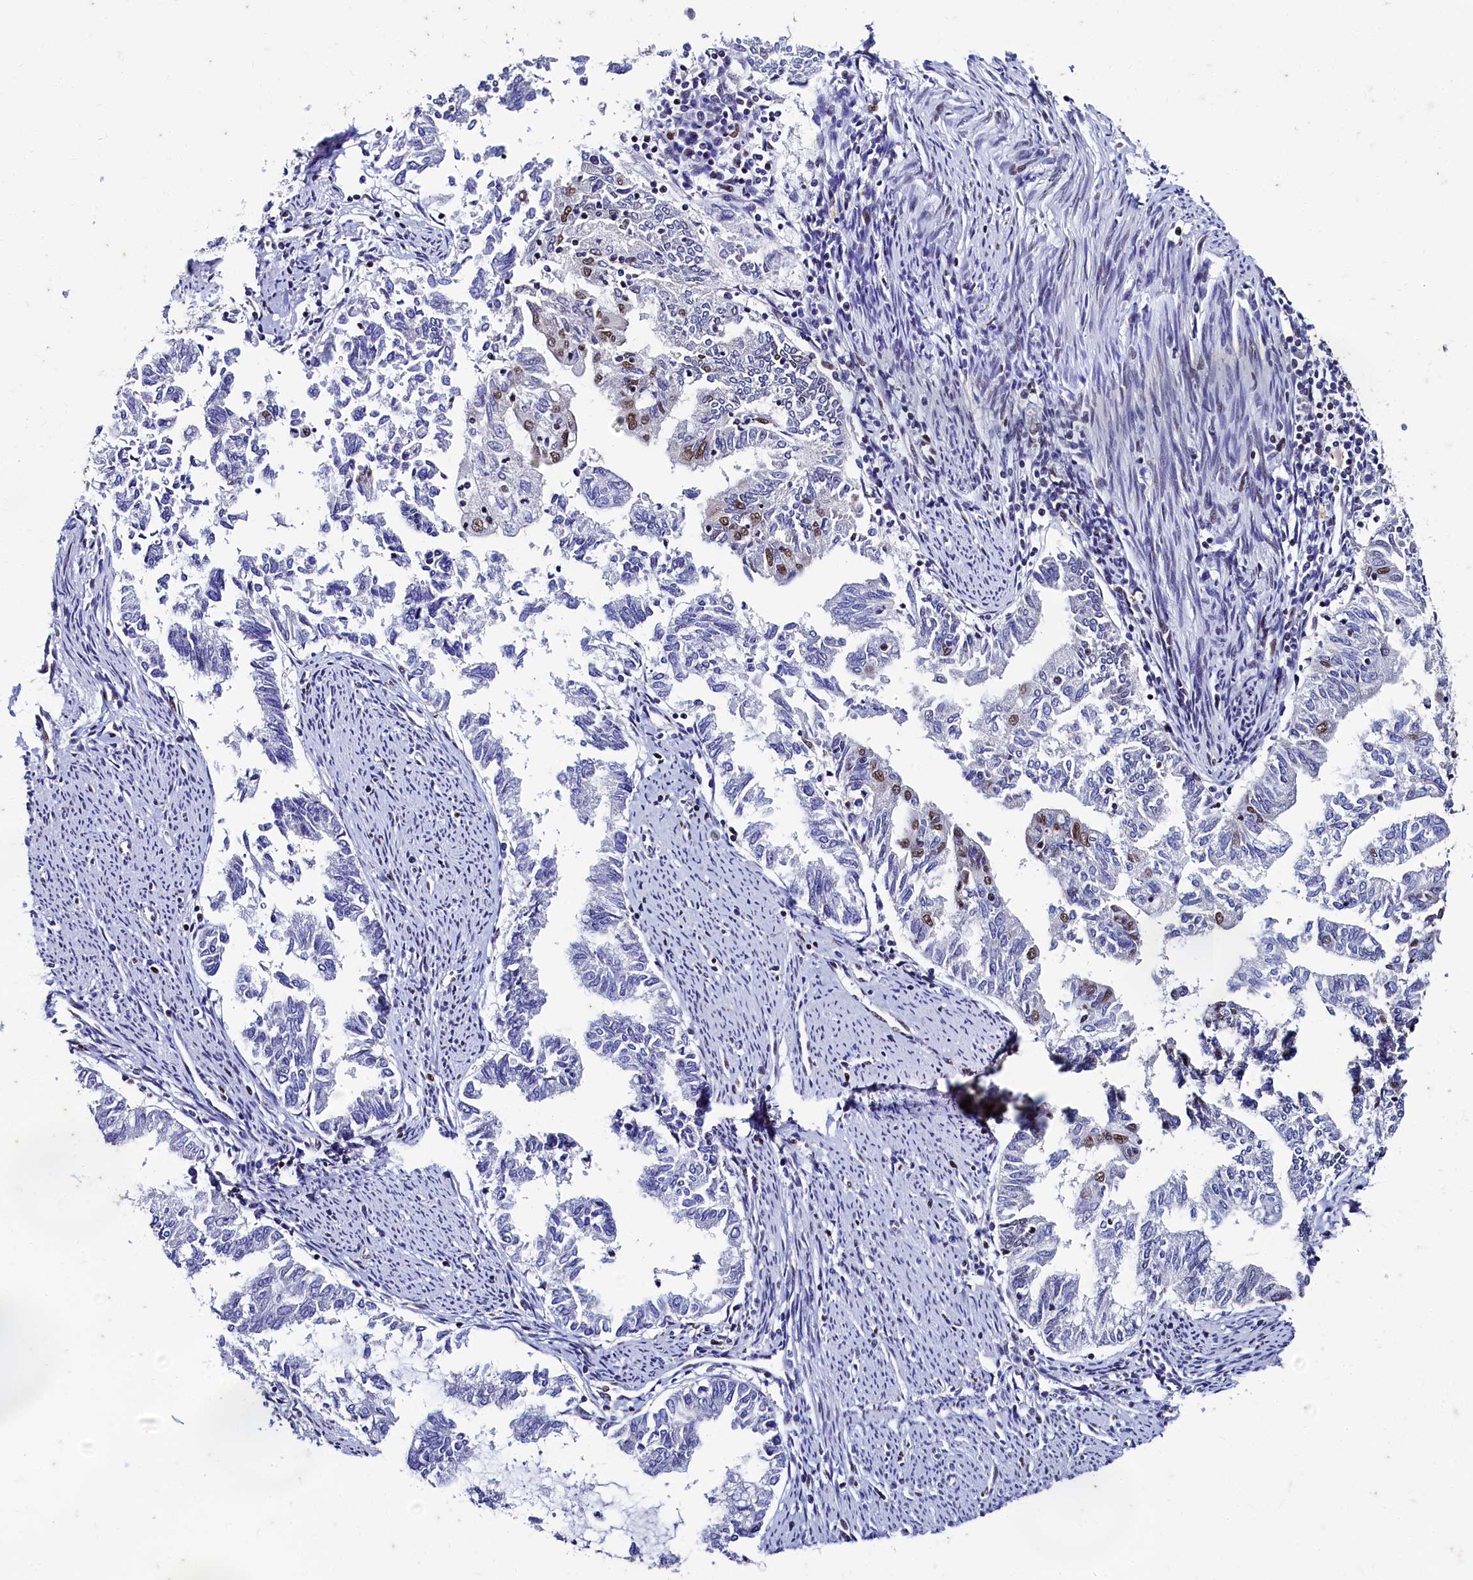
{"staining": {"intensity": "moderate", "quantity": "<25%", "location": "nuclear"}, "tissue": "endometrial cancer", "cell_type": "Tumor cells", "image_type": "cancer", "snomed": [{"axis": "morphology", "description": "Adenocarcinoma, NOS"}, {"axis": "topography", "description": "Endometrium"}], "caption": "Protein analysis of adenocarcinoma (endometrial) tissue shows moderate nuclear positivity in approximately <25% of tumor cells.", "gene": "CPSF7", "patient": {"sex": "female", "age": 79}}